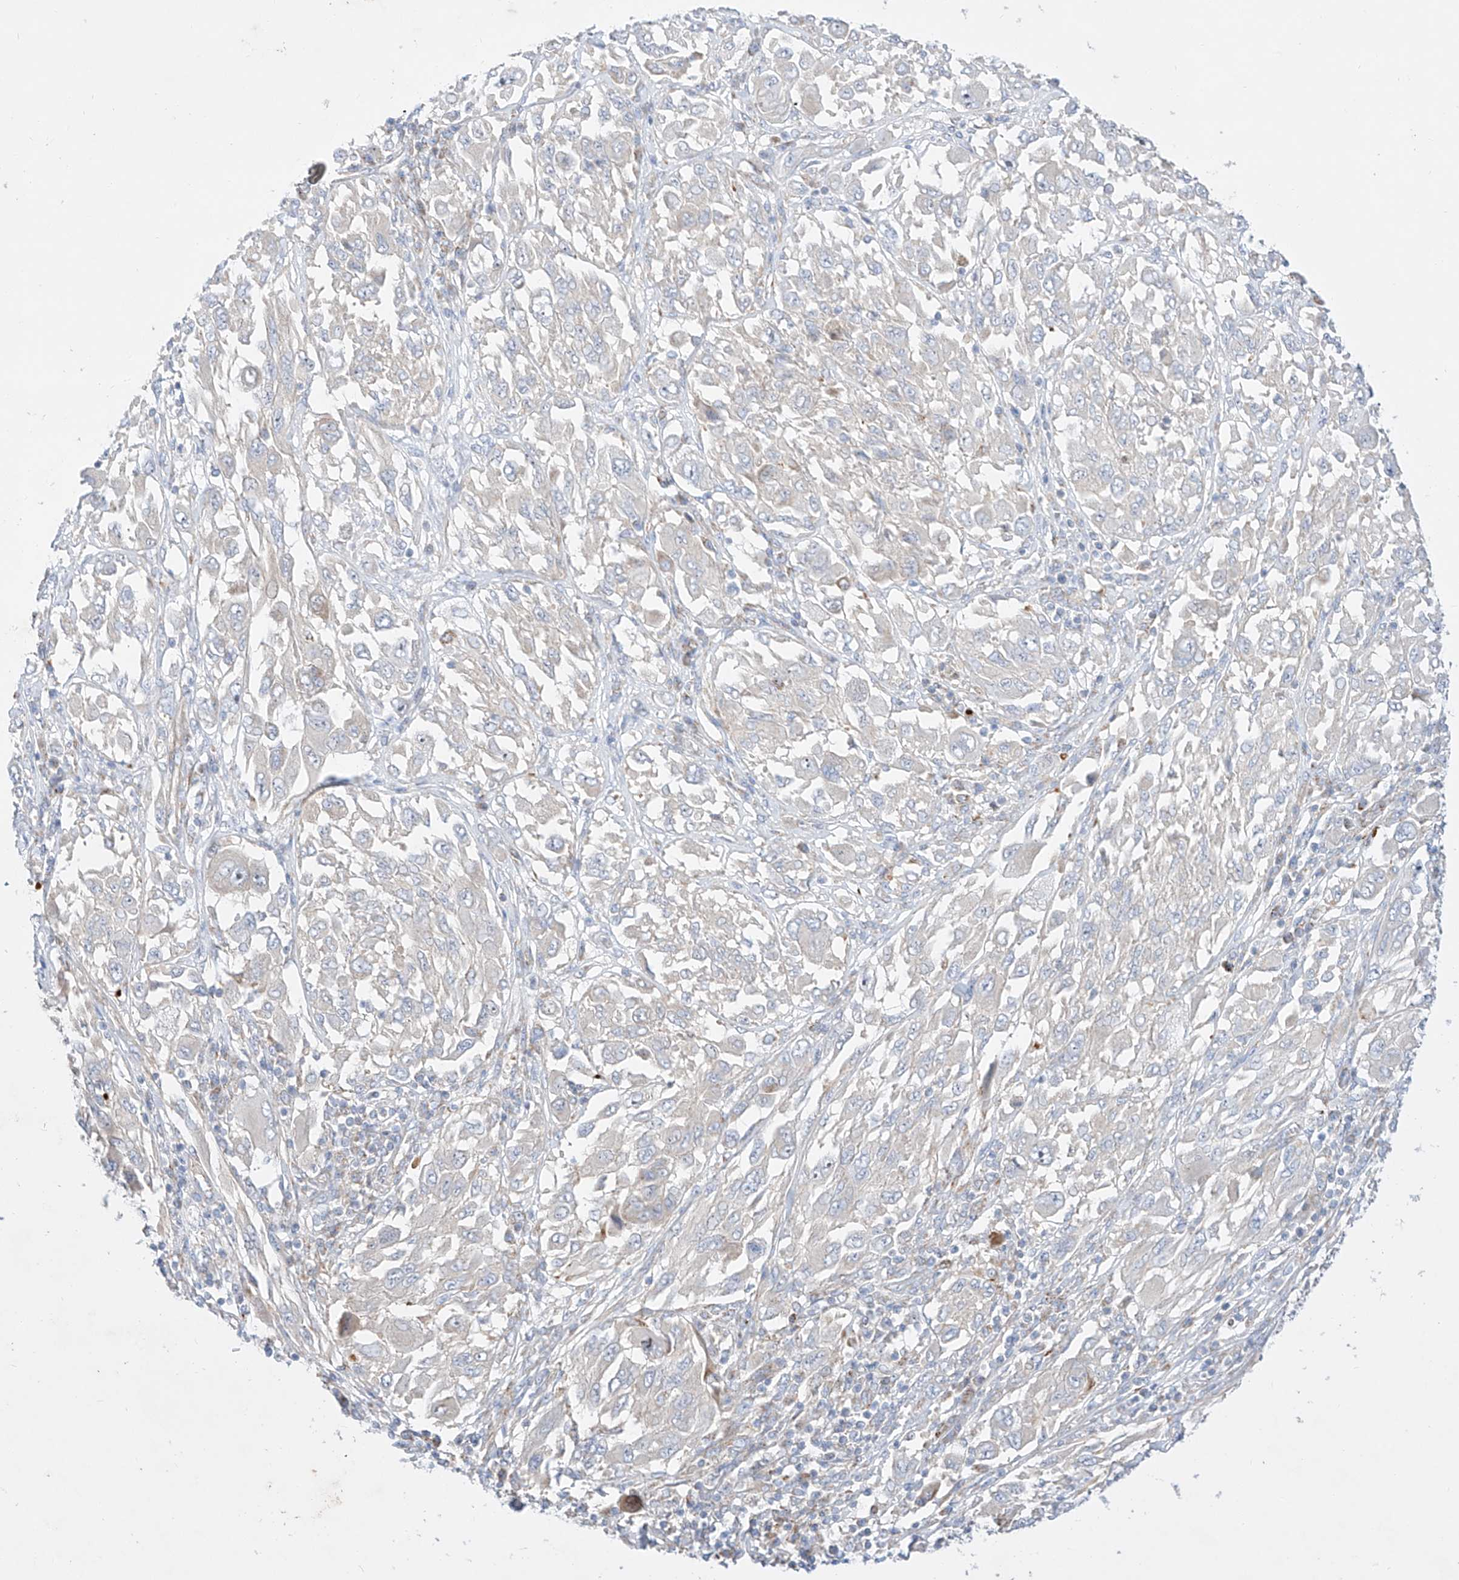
{"staining": {"intensity": "negative", "quantity": "none", "location": "none"}, "tissue": "melanoma", "cell_type": "Tumor cells", "image_type": "cancer", "snomed": [{"axis": "morphology", "description": "Malignant melanoma, NOS"}, {"axis": "topography", "description": "Skin"}], "caption": "IHC of malignant melanoma demonstrates no staining in tumor cells.", "gene": "CST9", "patient": {"sex": "female", "age": 91}}